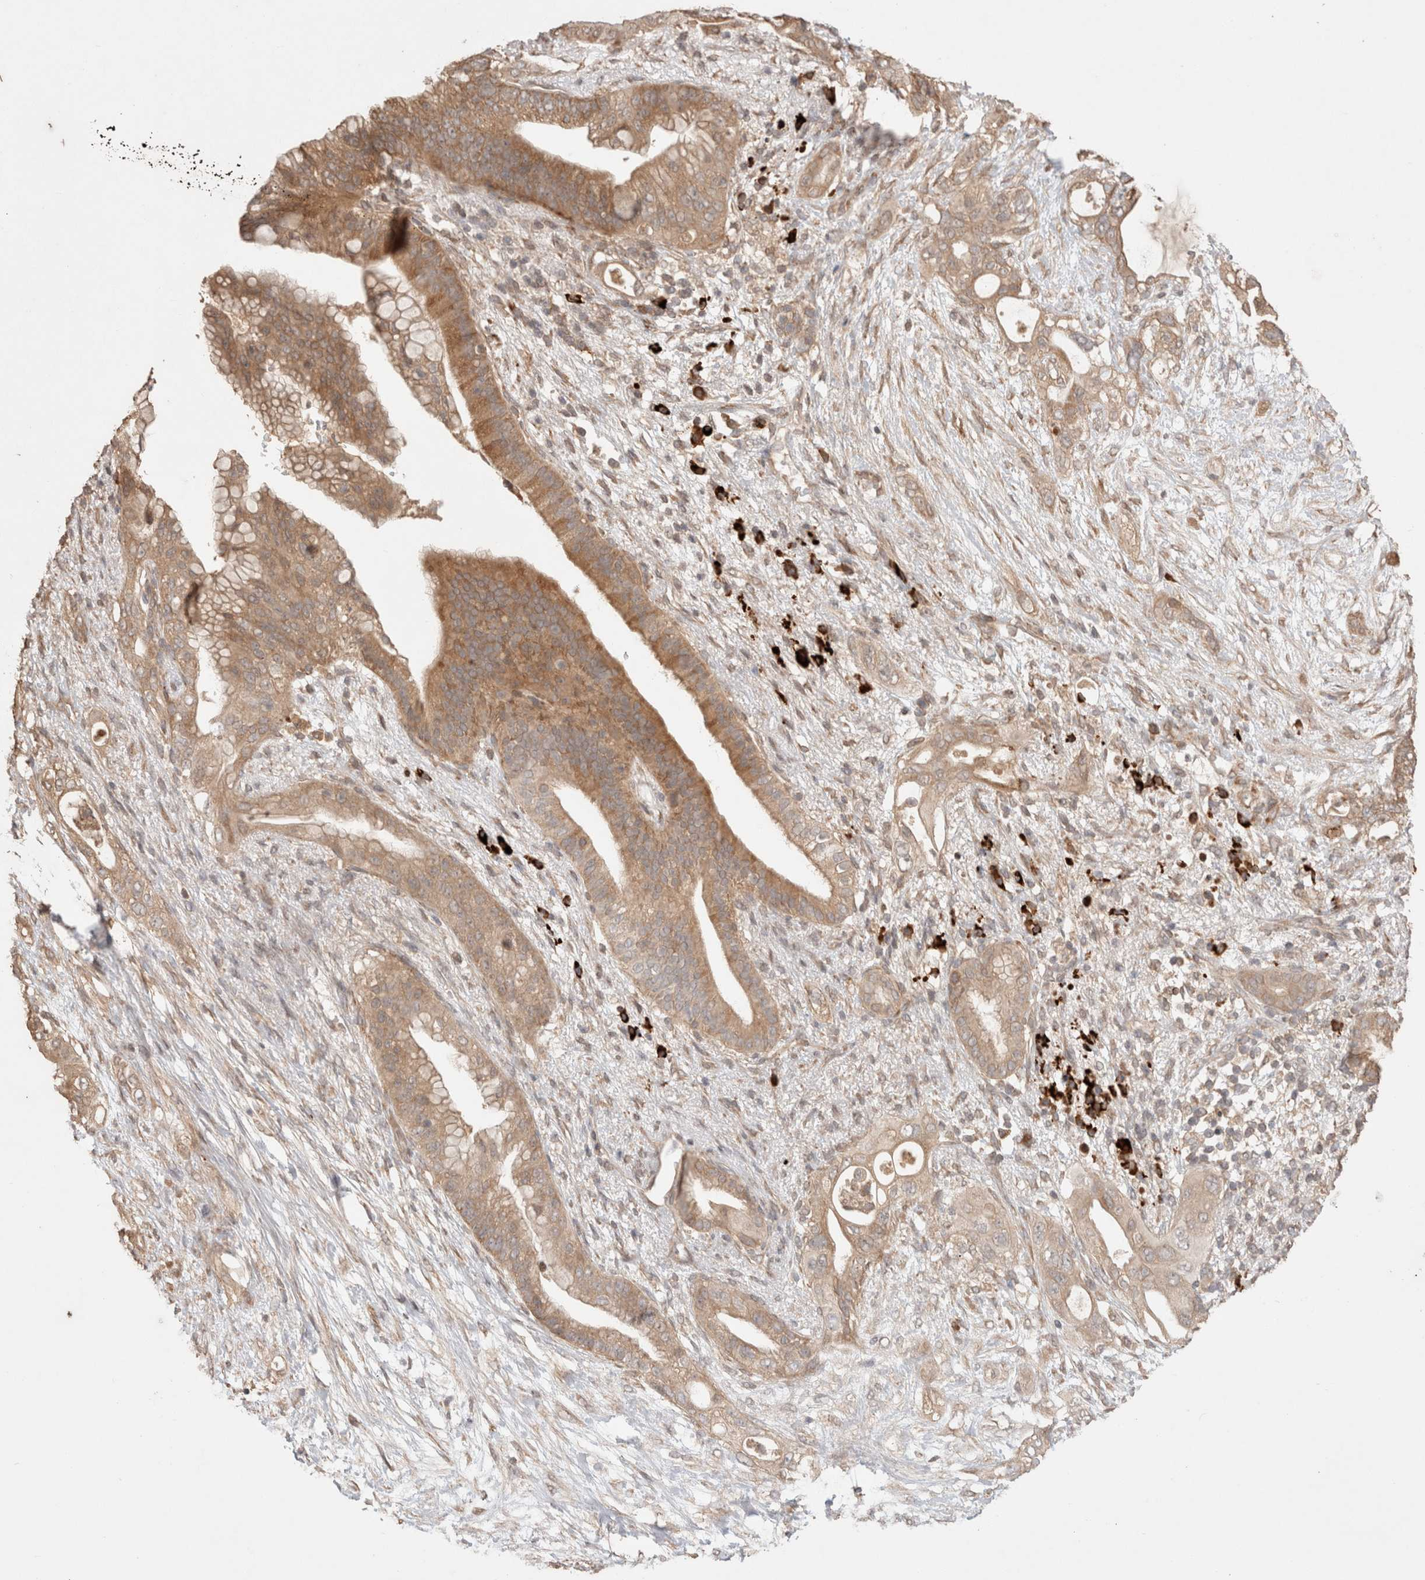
{"staining": {"intensity": "moderate", "quantity": ">75%", "location": "cytoplasmic/membranous"}, "tissue": "pancreatic cancer", "cell_type": "Tumor cells", "image_type": "cancer", "snomed": [{"axis": "morphology", "description": "Adenocarcinoma, NOS"}, {"axis": "topography", "description": "Pancreas"}], "caption": "Immunohistochemistry of adenocarcinoma (pancreatic) reveals medium levels of moderate cytoplasmic/membranous expression in approximately >75% of tumor cells.", "gene": "HROB", "patient": {"sex": "male", "age": 53}}